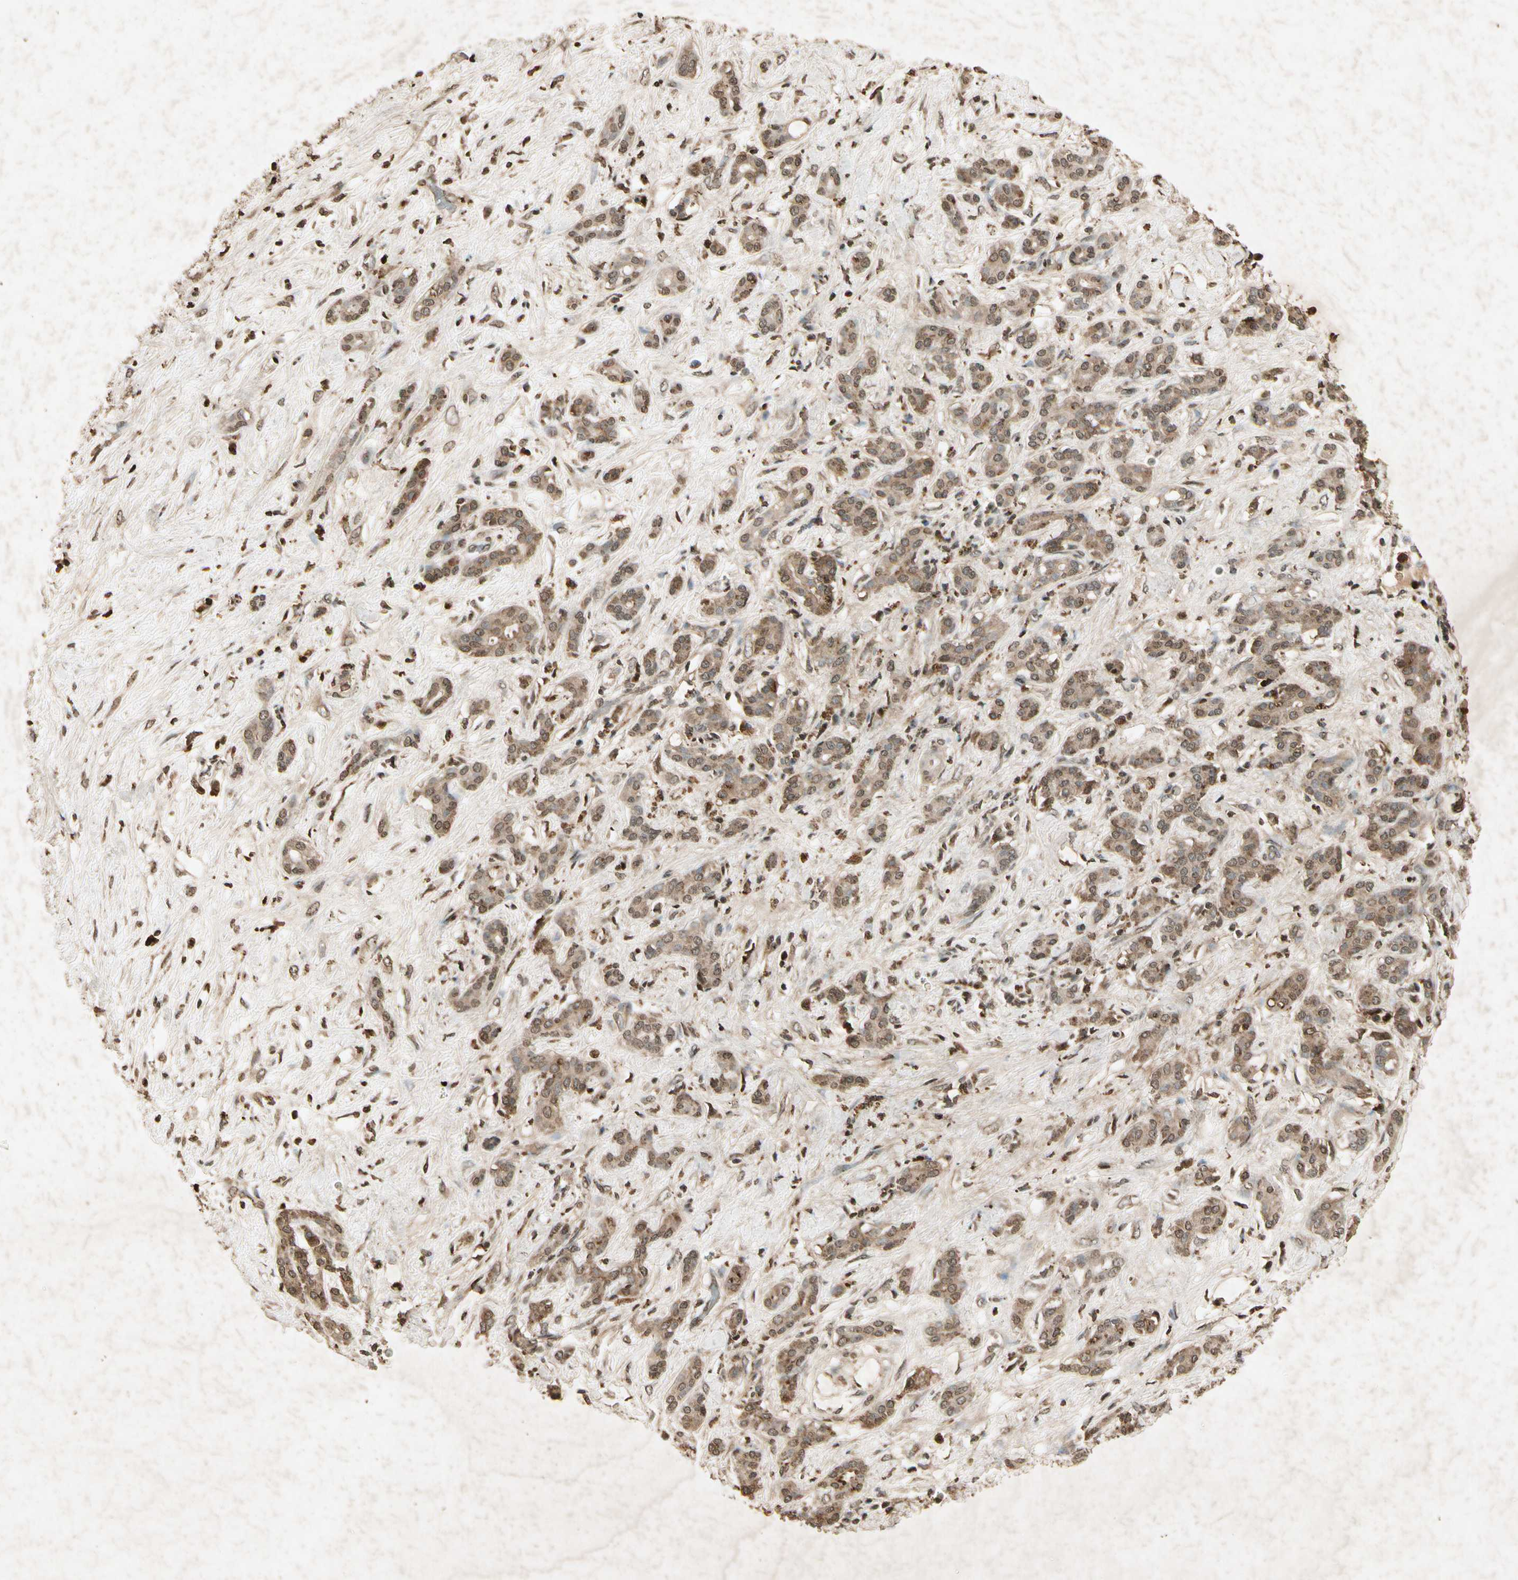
{"staining": {"intensity": "strong", "quantity": ">75%", "location": "cytoplasmic/membranous,nuclear"}, "tissue": "pancreatic cancer", "cell_type": "Tumor cells", "image_type": "cancer", "snomed": [{"axis": "morphology", "description": "Adenocarcinoma, NOS"}, {"axis": "topography", "description": "Pancreas"}], "caption": "A high amount of strong cytoplasmic/membranous and nuclear positivity is present in about >75% of tumor cells in adenocarcinoma (pancreatic) tissue.", "gene": "GC", "patient": {"sex": "male", "age": 41}}